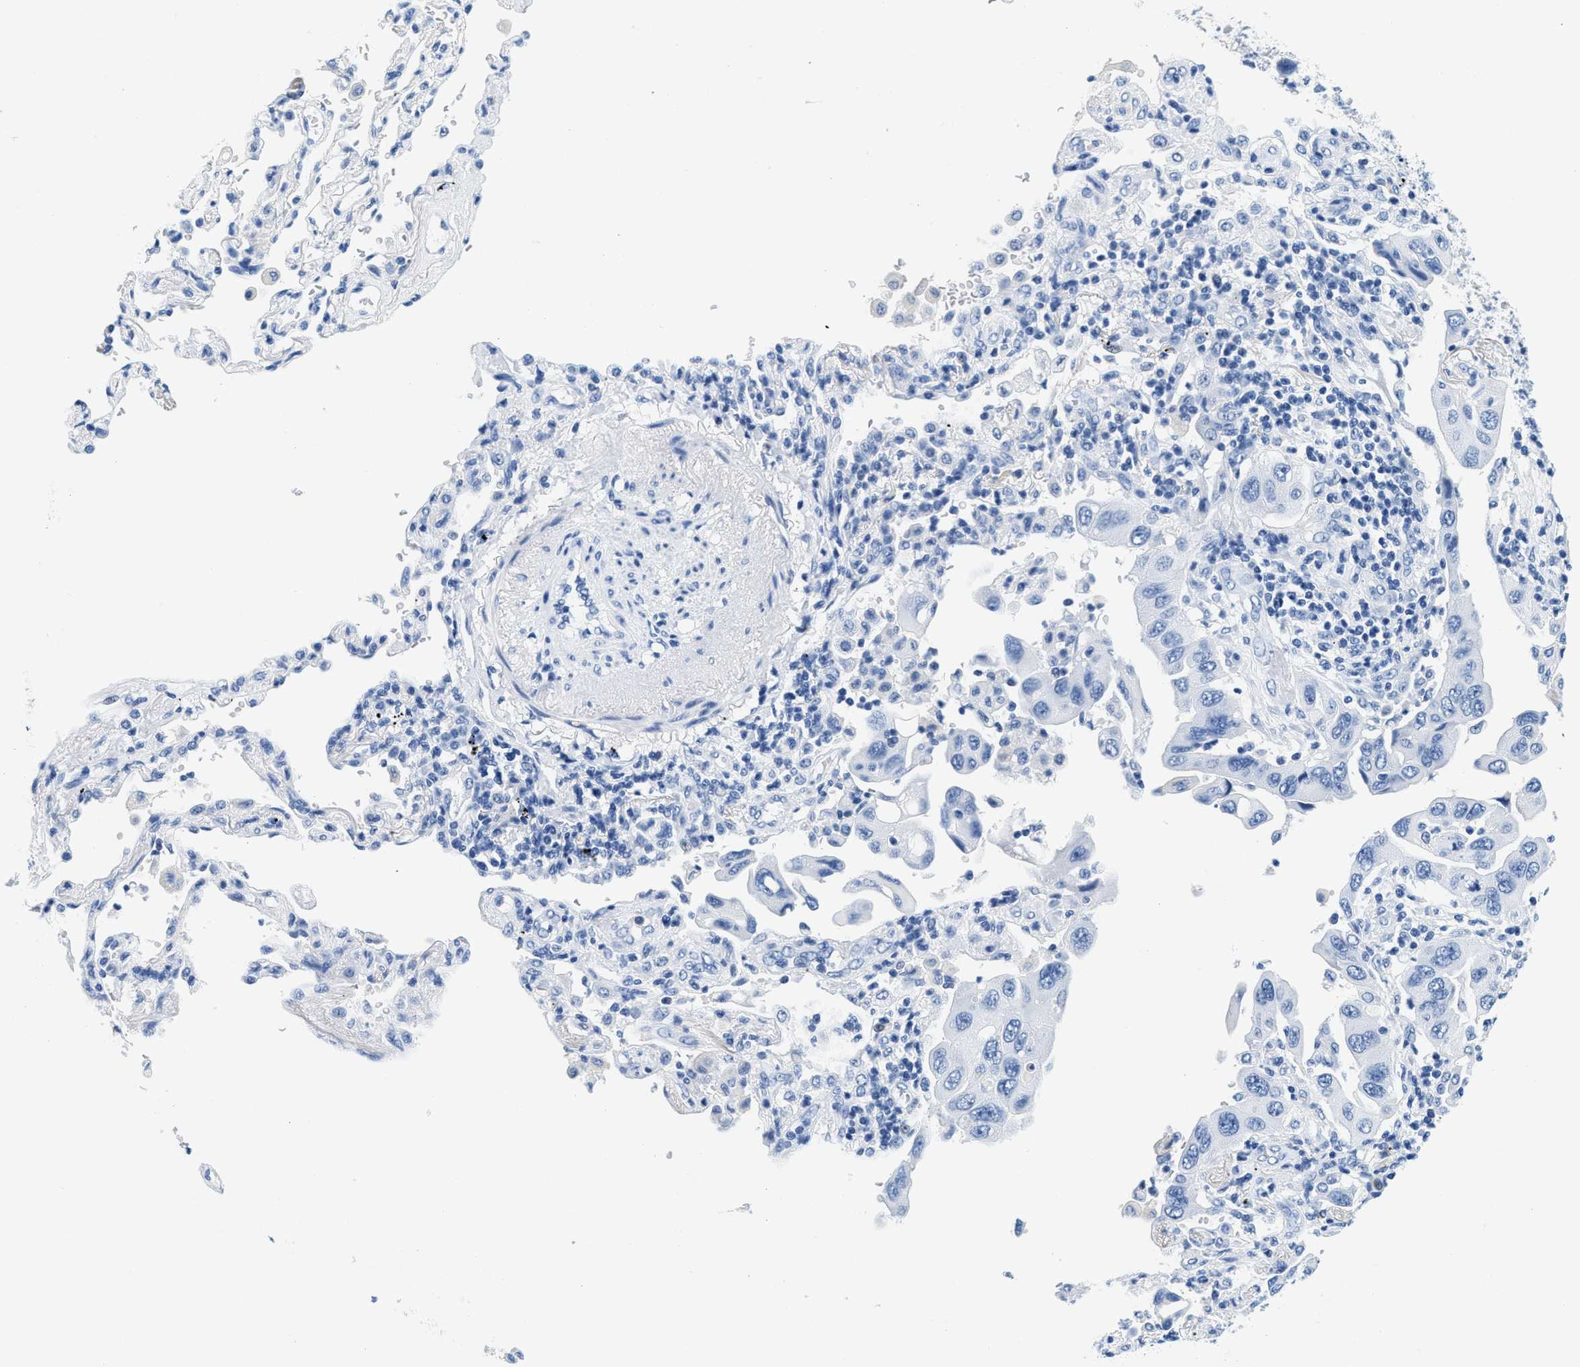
{"staining": {"intensity": "negative", "quantity": "none", "location": "none"}, "tissue": "lung cancer", "cell_type": "Tumor cells", "image_type": "cancer", "snomed": [{"axis": "morphology", "description": "Adenocarcinoma, NOS"}, {"axis": "topography", "description": "Lung"}], "caption": "Protein analysis of lung cancer (adenocarcinoma) displays no significant positivity in tumor cells. (DAB immunohistochemistry (IHC) with hematoxylin counter stain).", "gene": "GSN", "patient": {"sex": "female", "age": 65}}